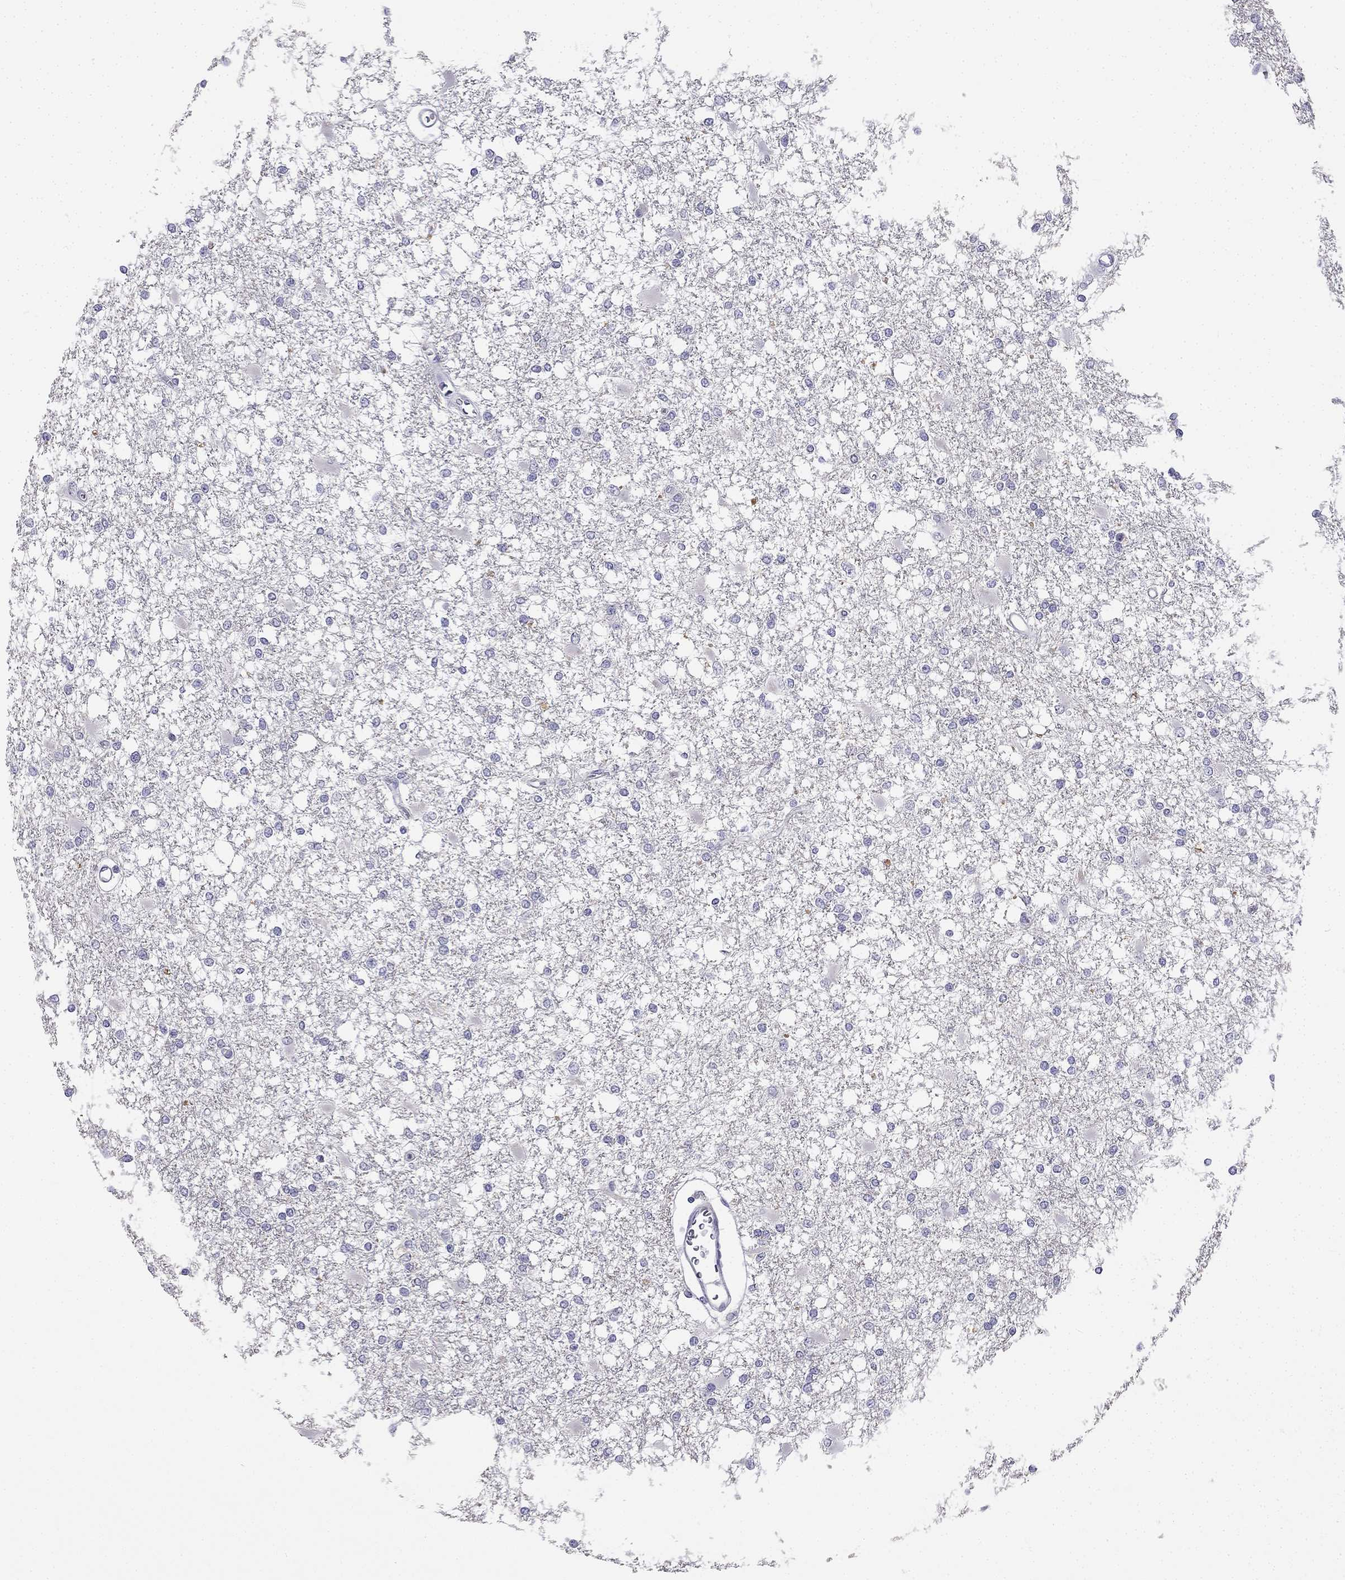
{"staining": {"intensity": "negative", "quantity": "none", "location": "none"}, "tissue": "glioma", "cell_type": "Tumor cells", "image_type": "cancer", "snomed": [{"axis": "morphology", "description": "Glioma, malignant, High grade"}, {"axis": "topography", "description": "Cerebral cortex"}], "caption": "This histopathology image is of glioma stained with immunohistochemistry (IHC) to label a protein in brown with the nuclei are counter-stained blue. There is no expression in tumor cells. Brightfield microscopy of immunohistochemistry stained with DAB (brown) and hematoxylin (blue), captured at high magnification.", "gene": "C16orf89", "patient": {"sex": "male", "age": 79}}